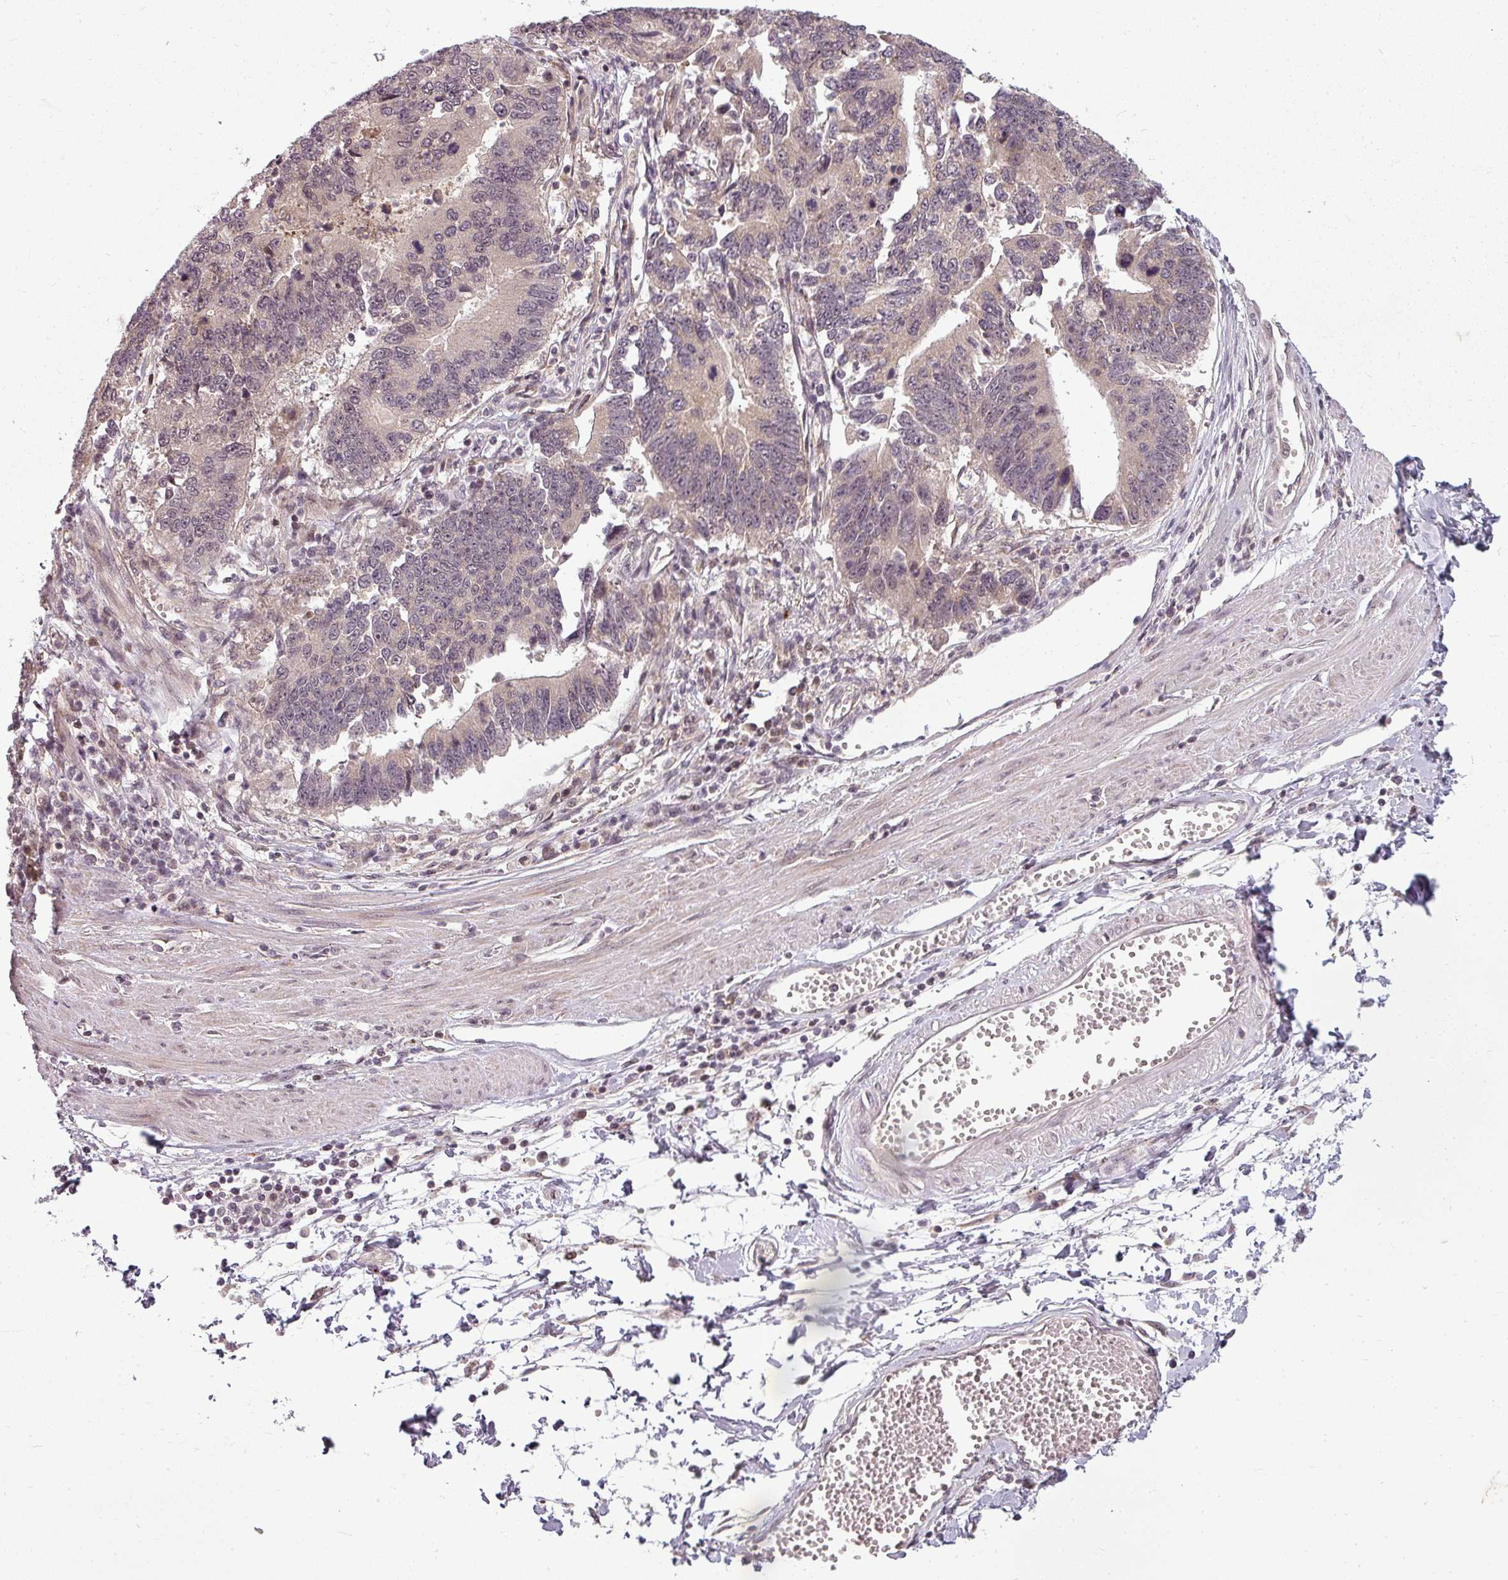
{"staining": {"intensity": "weak", "quantity": "<25%", "location": "cytoplasmic/membranous"}, "tissue": "stomach cancer", "cell_type": "Tumor cells", "image_type": "cancer", "snomed": [{"axis": "morphology", "description": "Adenocarcinoma, NOS"}, {"axis": "topography", "description": "Stomach"}], "caption": "Stomach cancer stained for a protein using immunohistochemistry reveals no expression tumor cells.", "gene": "CLIC1", "patient": {"sex": "male", "age": 59}}